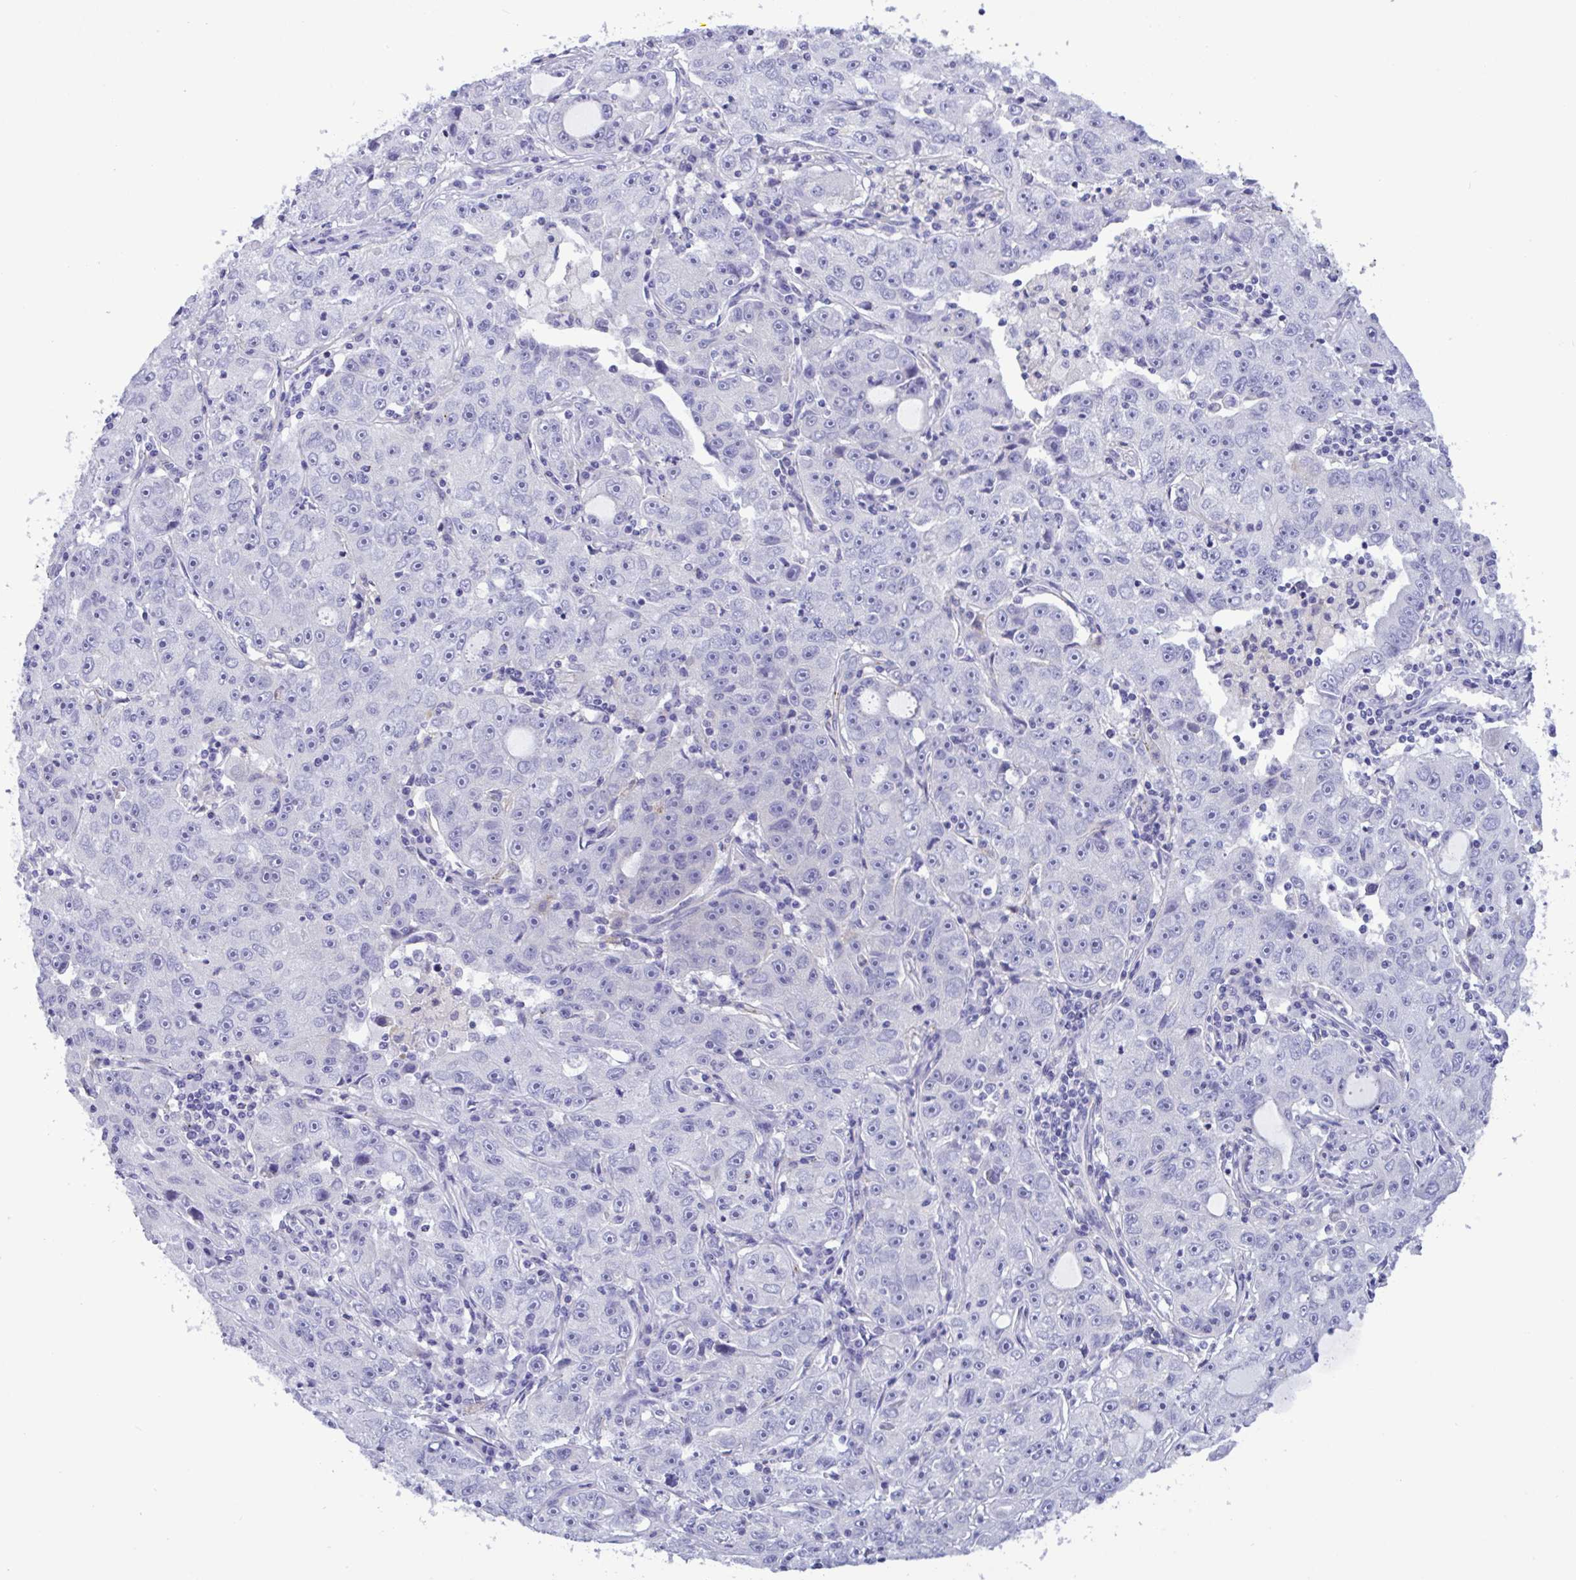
{"staining": {"intensity": "negative", "quantity": "none", "location": "none"}, "tissue": "lung cancer", "cell_type": "Tumor cells", "image_type": "cancer", "snomed": [{"axis": "morphology", "description": "Normal morphology"}, {"axis": "morphology", "description": "Adenocarcinoma, NOS"}, {"axis": "topography", "description": "Lymph node"}, {"axis": "topography", "description": "Lung"}], "caption": "A photomicrograph of human lung adenocarcinoma is negative for staining in tumor cells.", "gene": "SREBF1", "patient": {"sex": "female", "age": 57}}